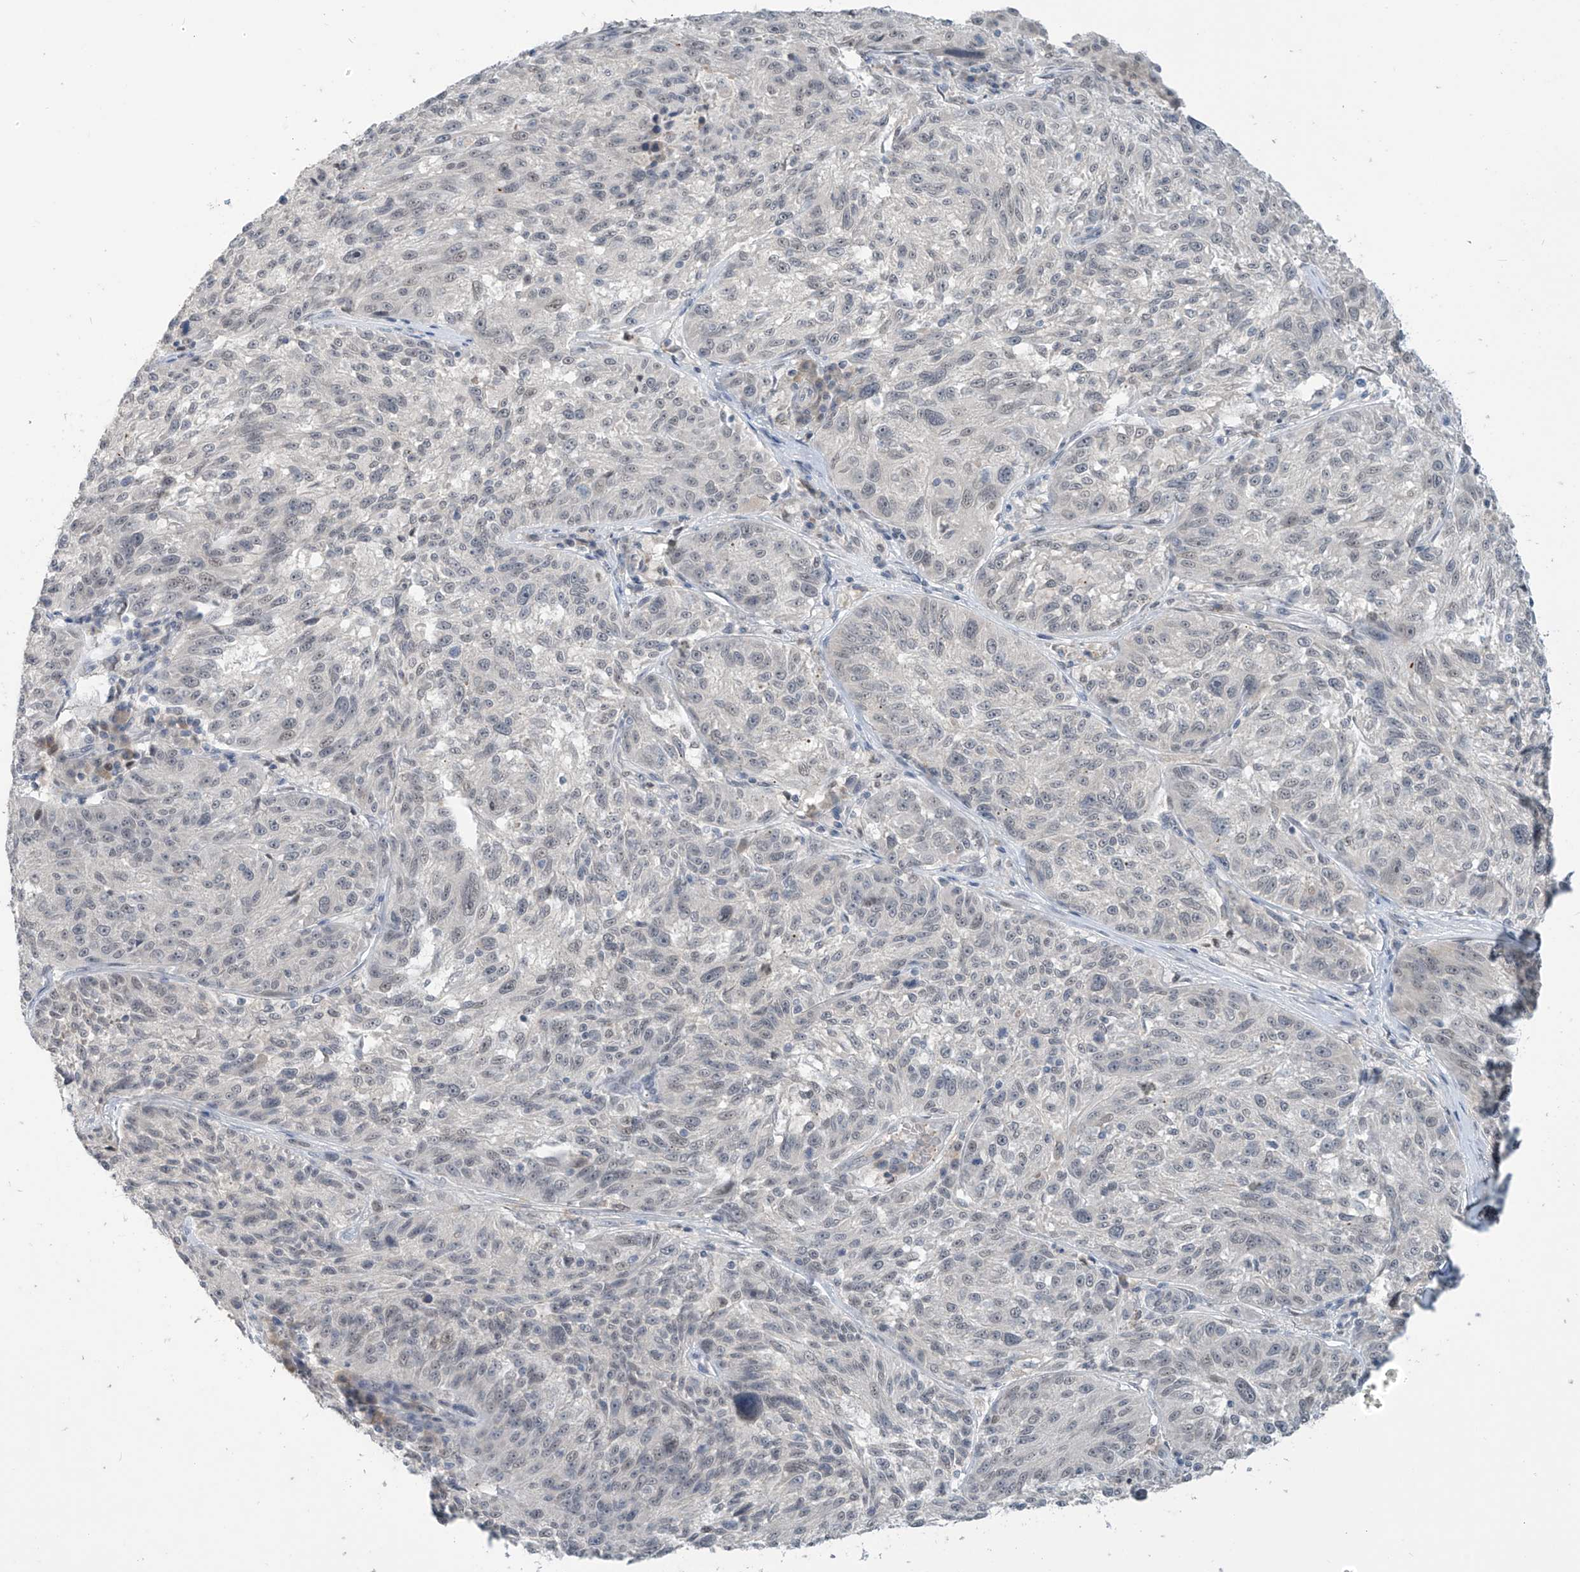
{"staining": {"intensity": "negative", "quantity": "none", "location": "none"}, "tissue": "melanoma", "cell_type": "Tumor cells", "image_type": "cancer", "snomed": [{"axis": "morphology", "description": "Malignant melanoma, NOS"}, {"axis": "topography", "description": "Skin"}], "caption": "Malignant melanoma was stained to show a protein in brown. There is no significant staining in tumor cells.", "gene": "METAP1D", "patient": {"sex": "male", "age": 53}}